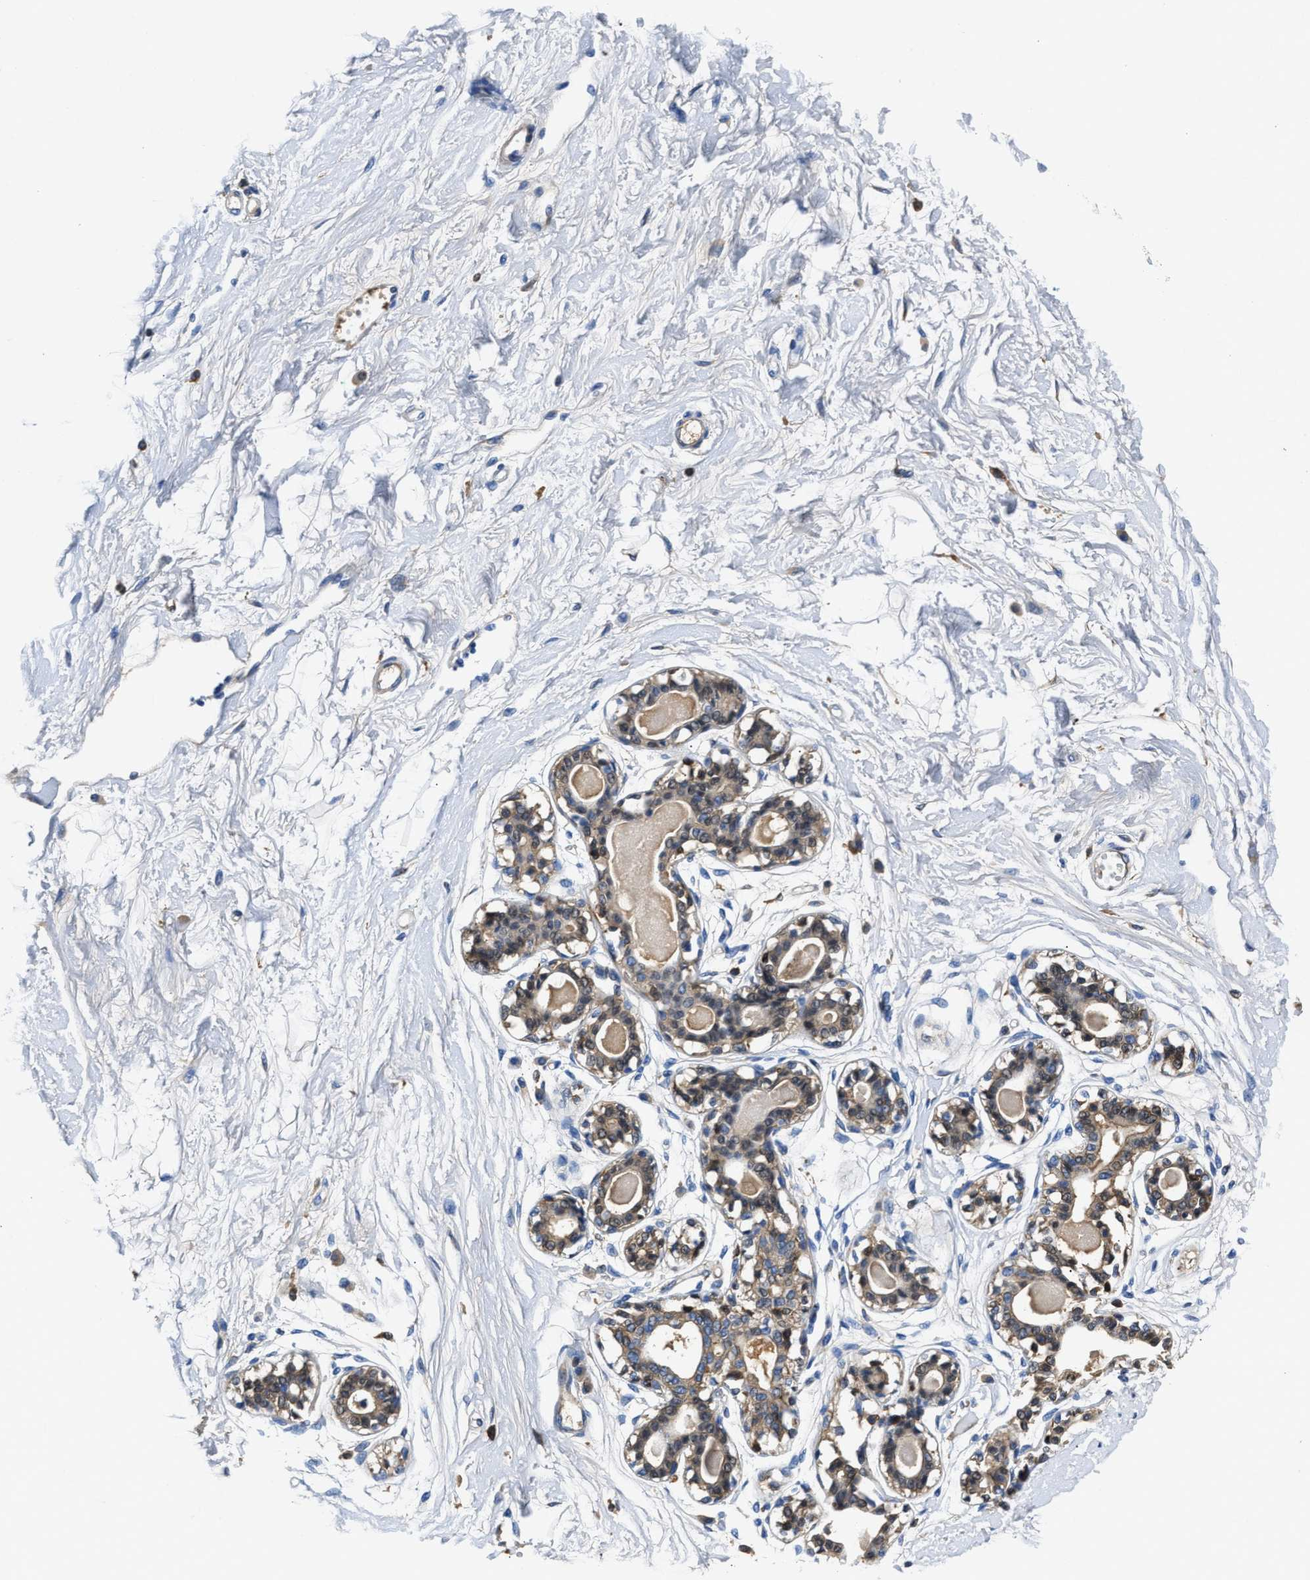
{"staining": {"intensity": "negative", "quantity": "none", "location": "none"}, "tissue": "breast", "cell_type": "Adipocytes", "image_type": "normal", "snomed": [{"axis": "morphology", "description": "Normal tissue, NOS"}, {"axis": "topography", "description": "Breast"}], "caption": "This is a image of immunohistochemistry (IHC) staining of unremarkable breast, which shows no staining in adipocytes.", "gene": "GC", "patient": {"sex": "female", "age": 45}}